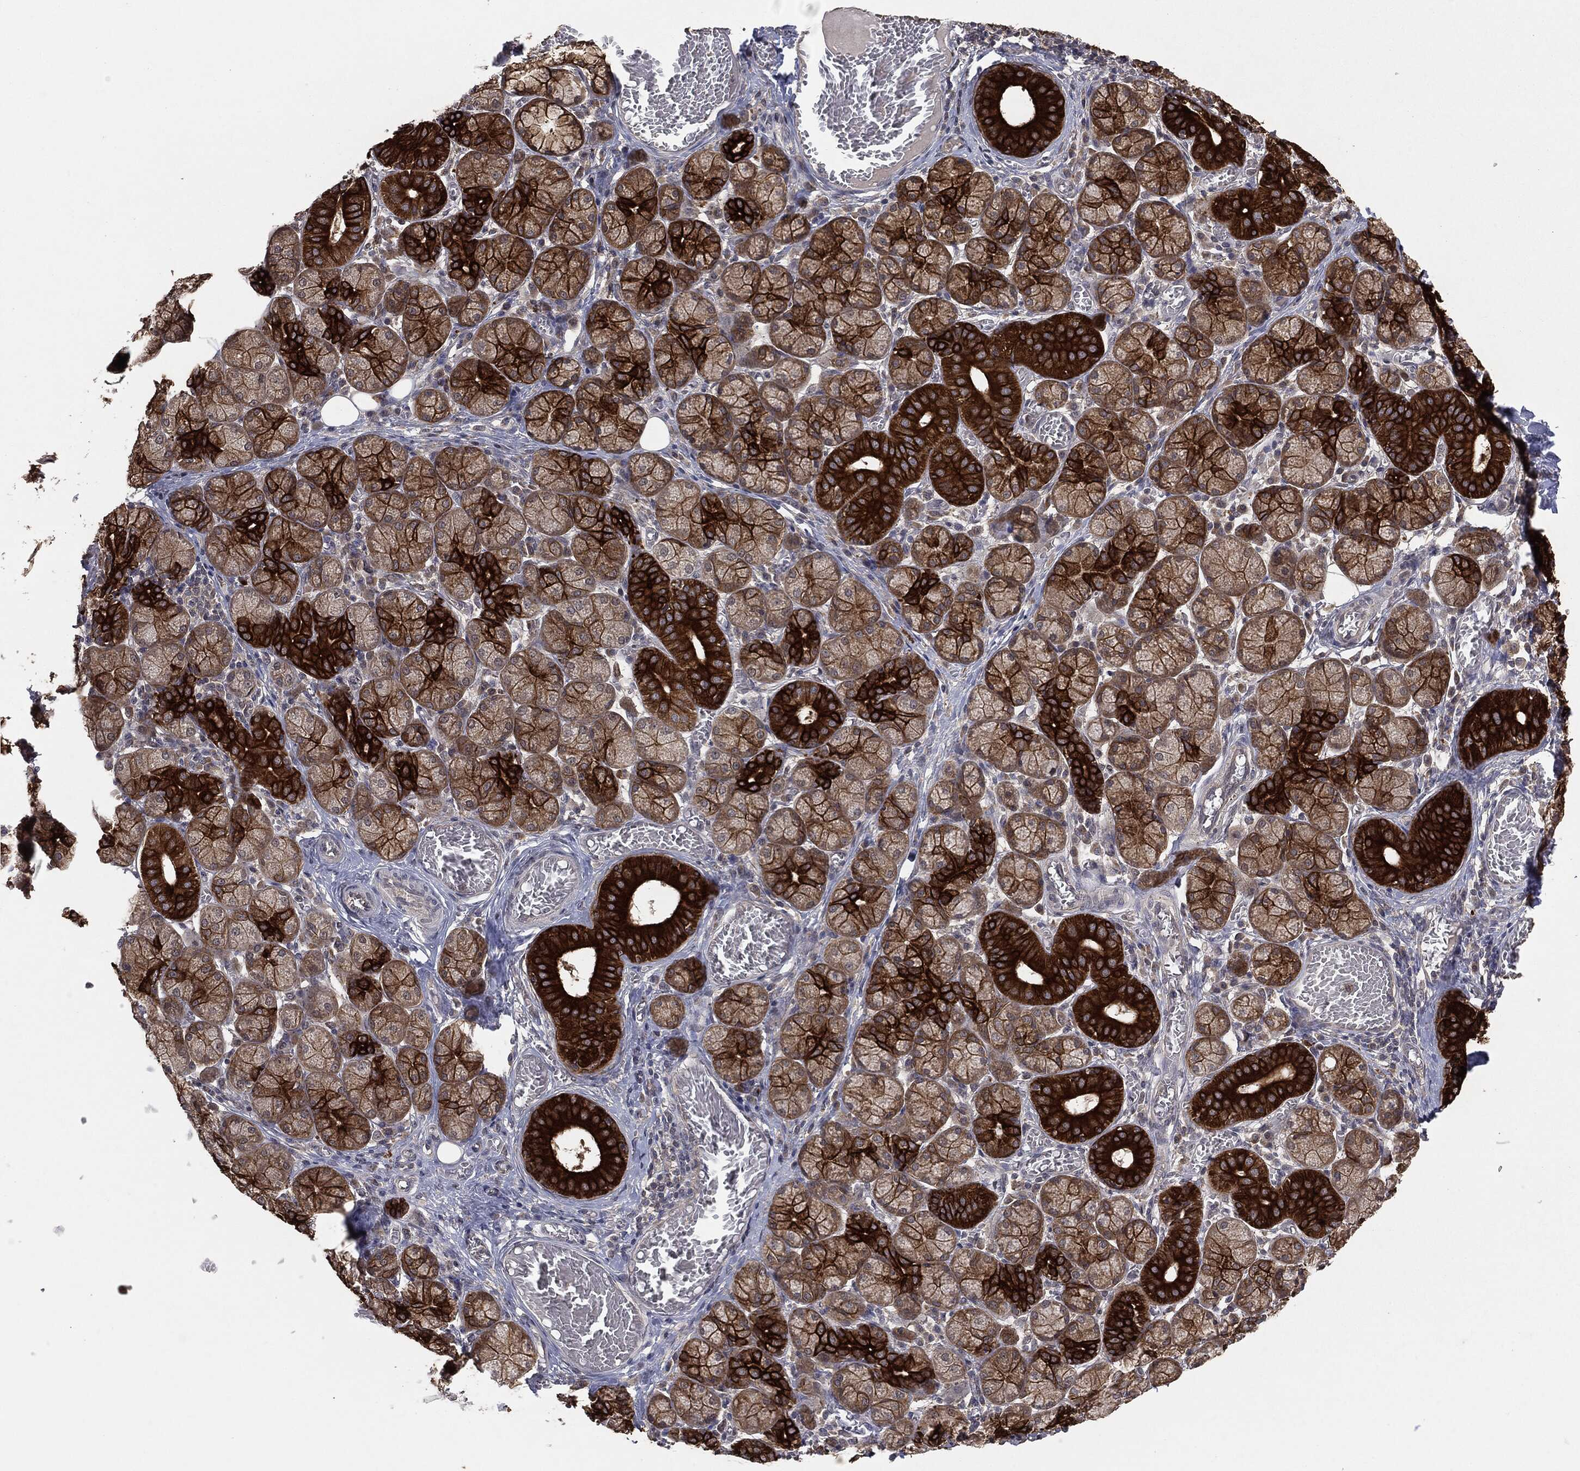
{"staining": {"intensity": "strong", "quantity": "25%-75%", "location": "cytoplasmic/membranous"}, "tissue": "salivary gland", "cell_type": "Glandular cells", "image_type": "normal", "snomed": [{"axis": "morphology", "description": "Normal tissue, NOS"}, {"axis": "topography", "description": "Salivary gland"}, {"axis": "topography", "description": "Peripheral nerve tissue"}], "caption": "Salivary gland stained with DAB immunohistochemistry exhibits high levels of strong cytoplasmic/membranous positivity in approximately 25%-75% of glandular cells. (Stains: DAB (3,3'-diaminobenzidine) in brown, nuclei in blue, Microscopy: brightfield microscopy at high magnification).", "gene": "KRT7", "patient": {"sex": "female", "age": 24}}